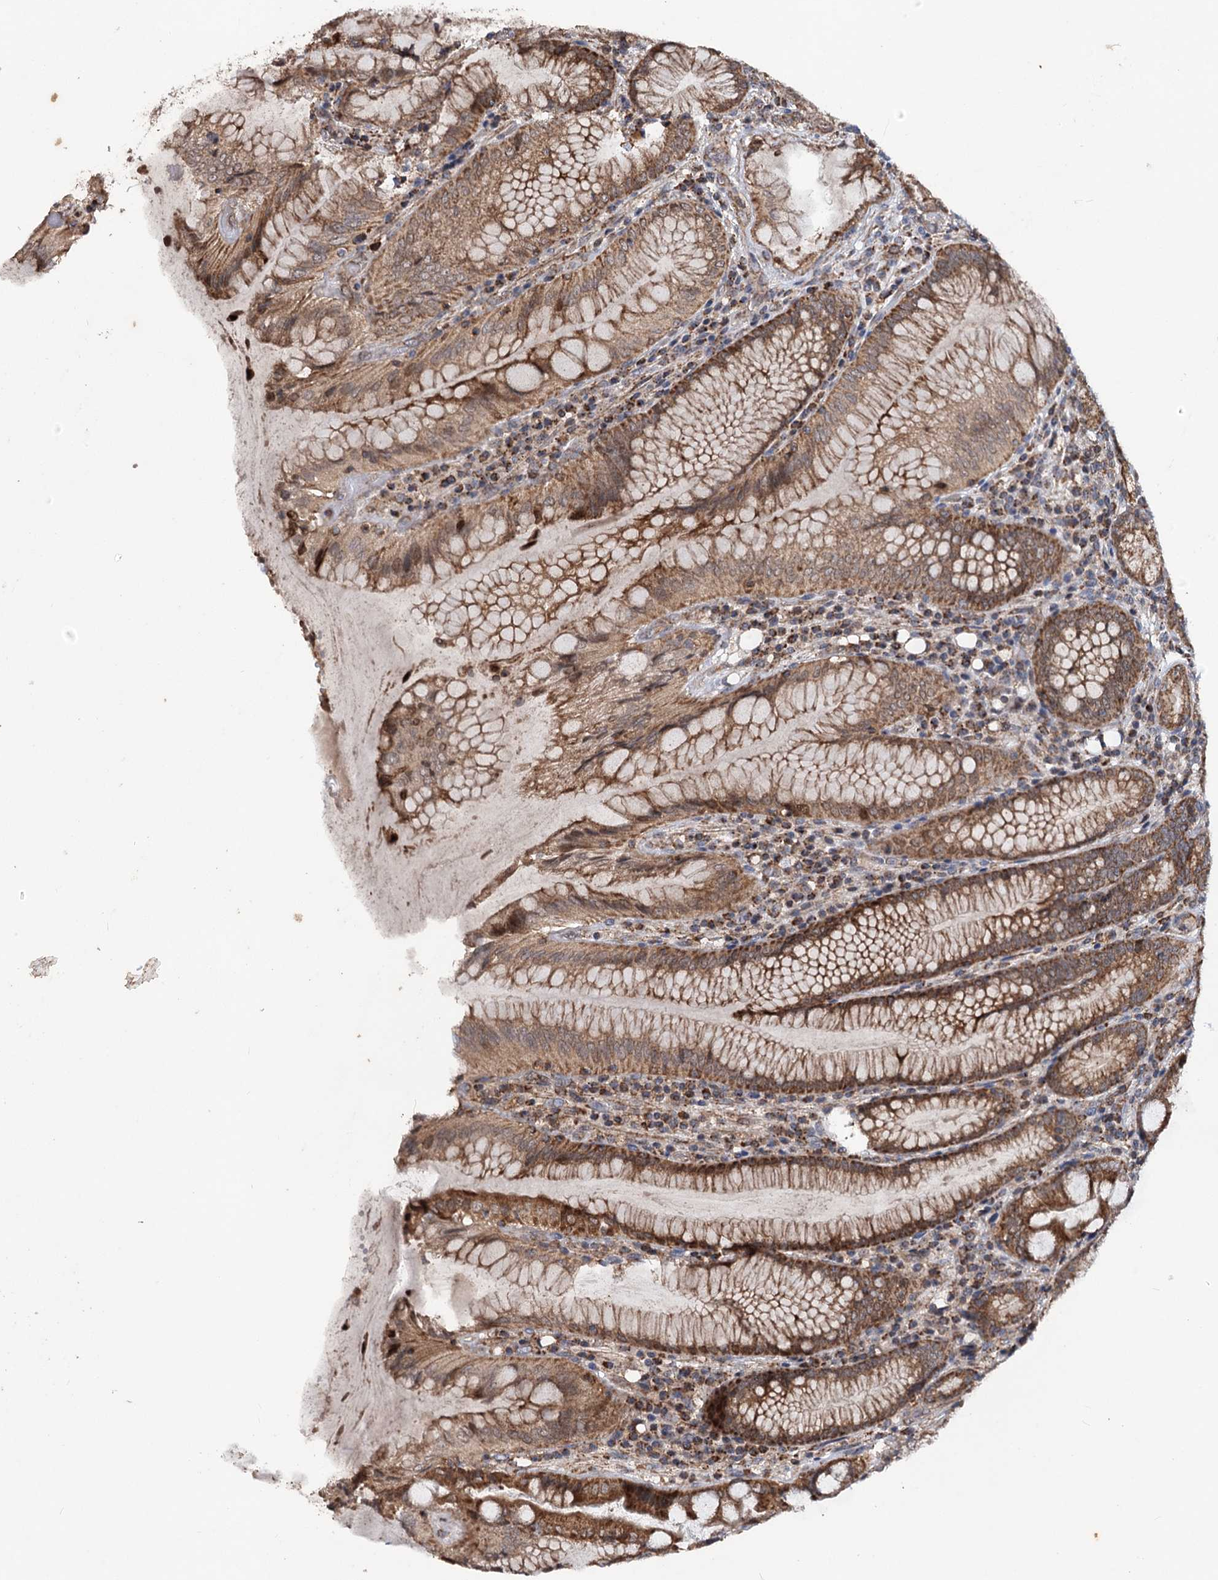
{"staining": {"intensity": "strong", "quantity": ">75%", "location": "cytoplasmic/membranous"}, "tissue": "stomach", "cell_type": "Glandular cells", "image_type": "normal", "snomed": [{"axis": "morphology", "description": "Normal tissue, NOS"}, {"axis": "topography", "description": "Stomach, upper"}, {"axis": "topography", "description": "Stomach, lower"}], "caption": "Immunohistochemical staining of benign human stomach exhibits high levels of strong cytoplasmic/membranous positivity in about >75% of glandular cells.", "gene": "MINDY3", "patient": {"sex": "female", "age": 76}}